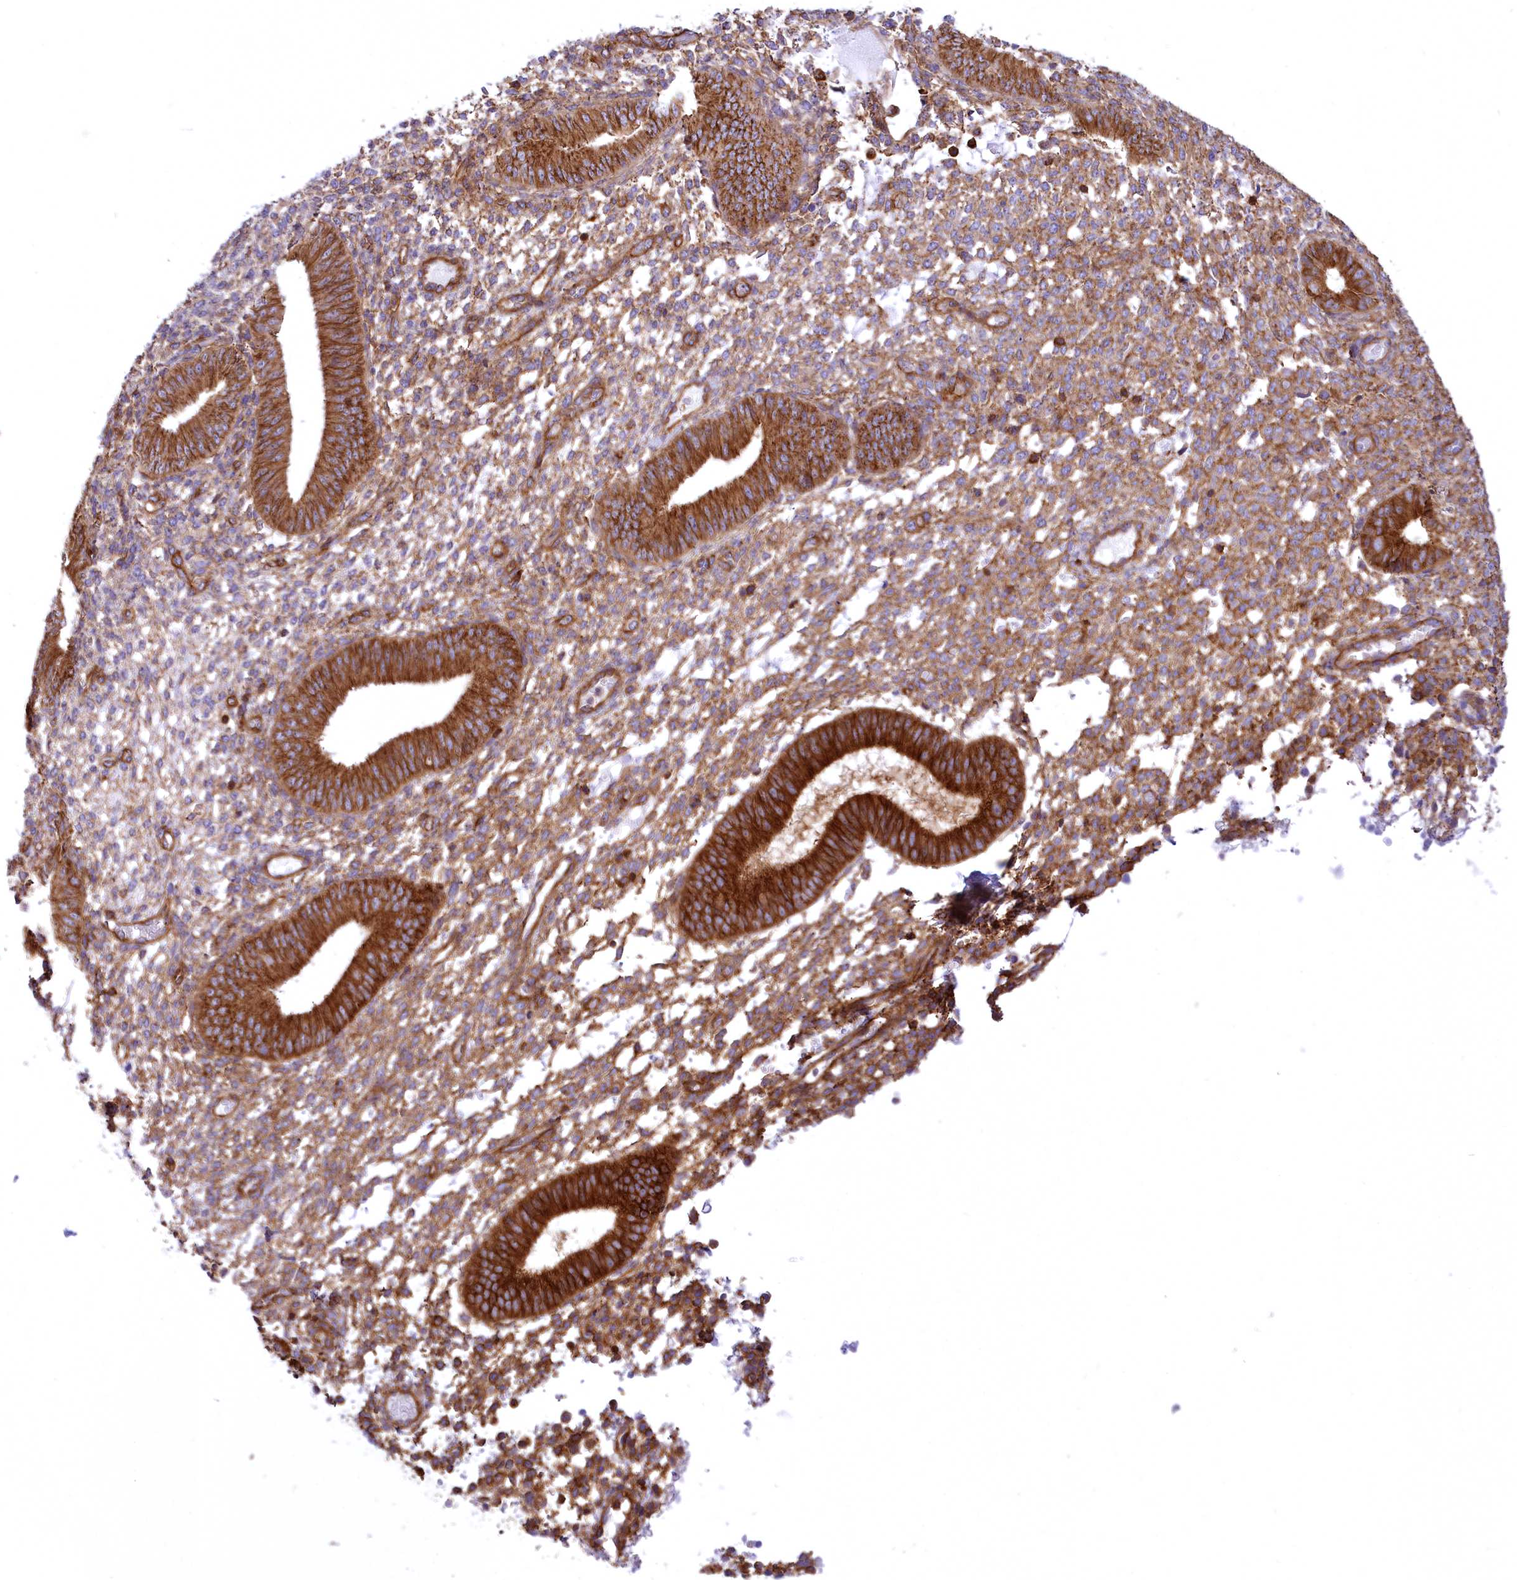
{"staining": {"intensity": "moderate", "quantity": ">75%", "location": "cytoplasmic/membranous"}, "tissue": "endometrium", "cell_type": "Cells in endometrial stroma", "image_type": "normal", "snomed": [{"axis": "morphology", "description": "Normal tissue, NOS"}, {"axis": "topography", "description": "Endometrium"}], "caption": "The histopathology image displays staining of normal endometrium, revealing moderate cytoplasmic/membranous protein positivity (brown color) within cells in endometrial stroma. (Stains: DAB in brown, nuclei in blue, Microscopy: brightfield microscopy at high magnification).", "gene": "SEPTIN9", "patient": {"sex": "female", "age": 49}}